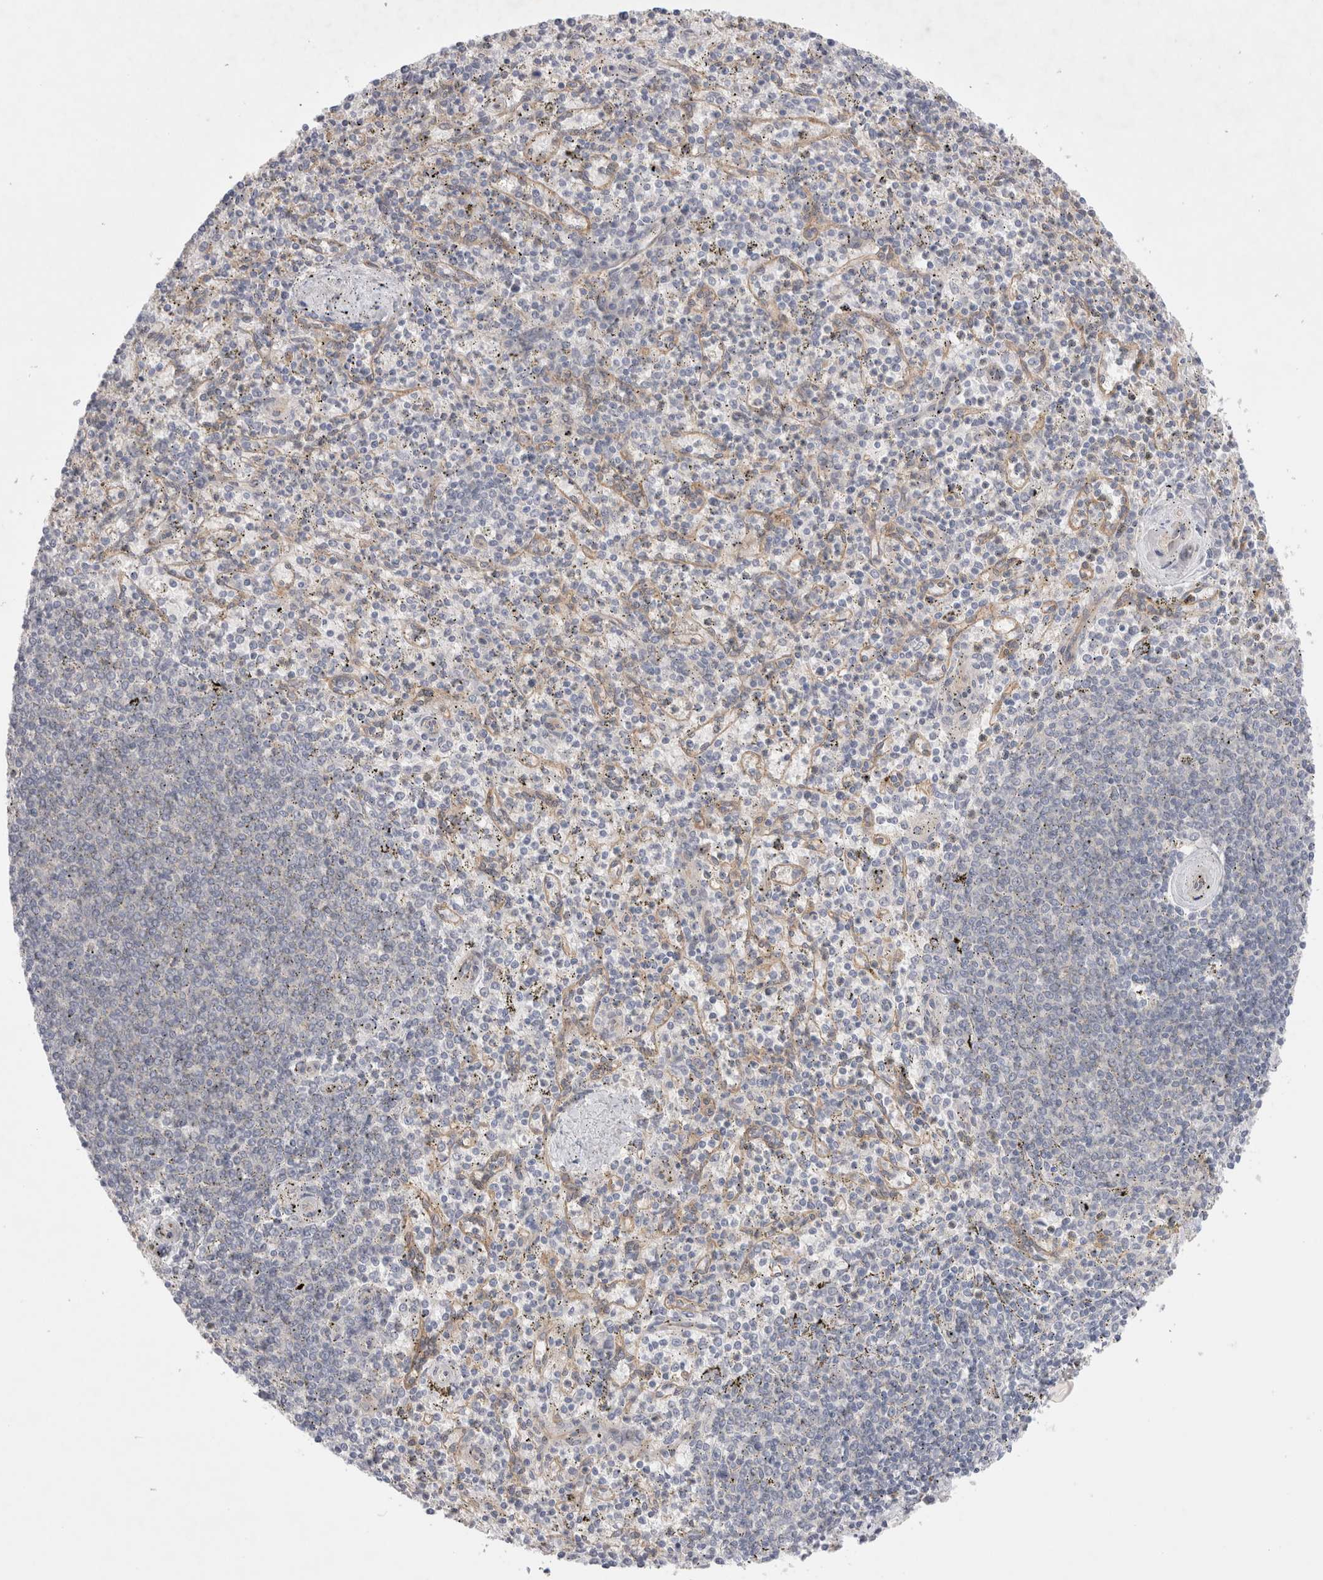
{"staining": {"intensity": "negative", "quantity": "none", "location": "none"}, "tissue": "spleen", "cell_type": "Cells in red pulp", "image_type": "normal", "snomed": [{"axis": "morphology", "description": "Normal tissue, NOS"}, {"axis": "topography", "description": "Spleen"}], "caption": "Histopathology image shows no protein positivity in cells in red pulp of benign spleen. (Stains: DAB immunohistochemistry (IHC) with hematoxylin counter stain, Microscopy: brightfield microscopy at high magnification).", "gene": "WIPF2", "patient": {"sex": "male", "age": 72}}